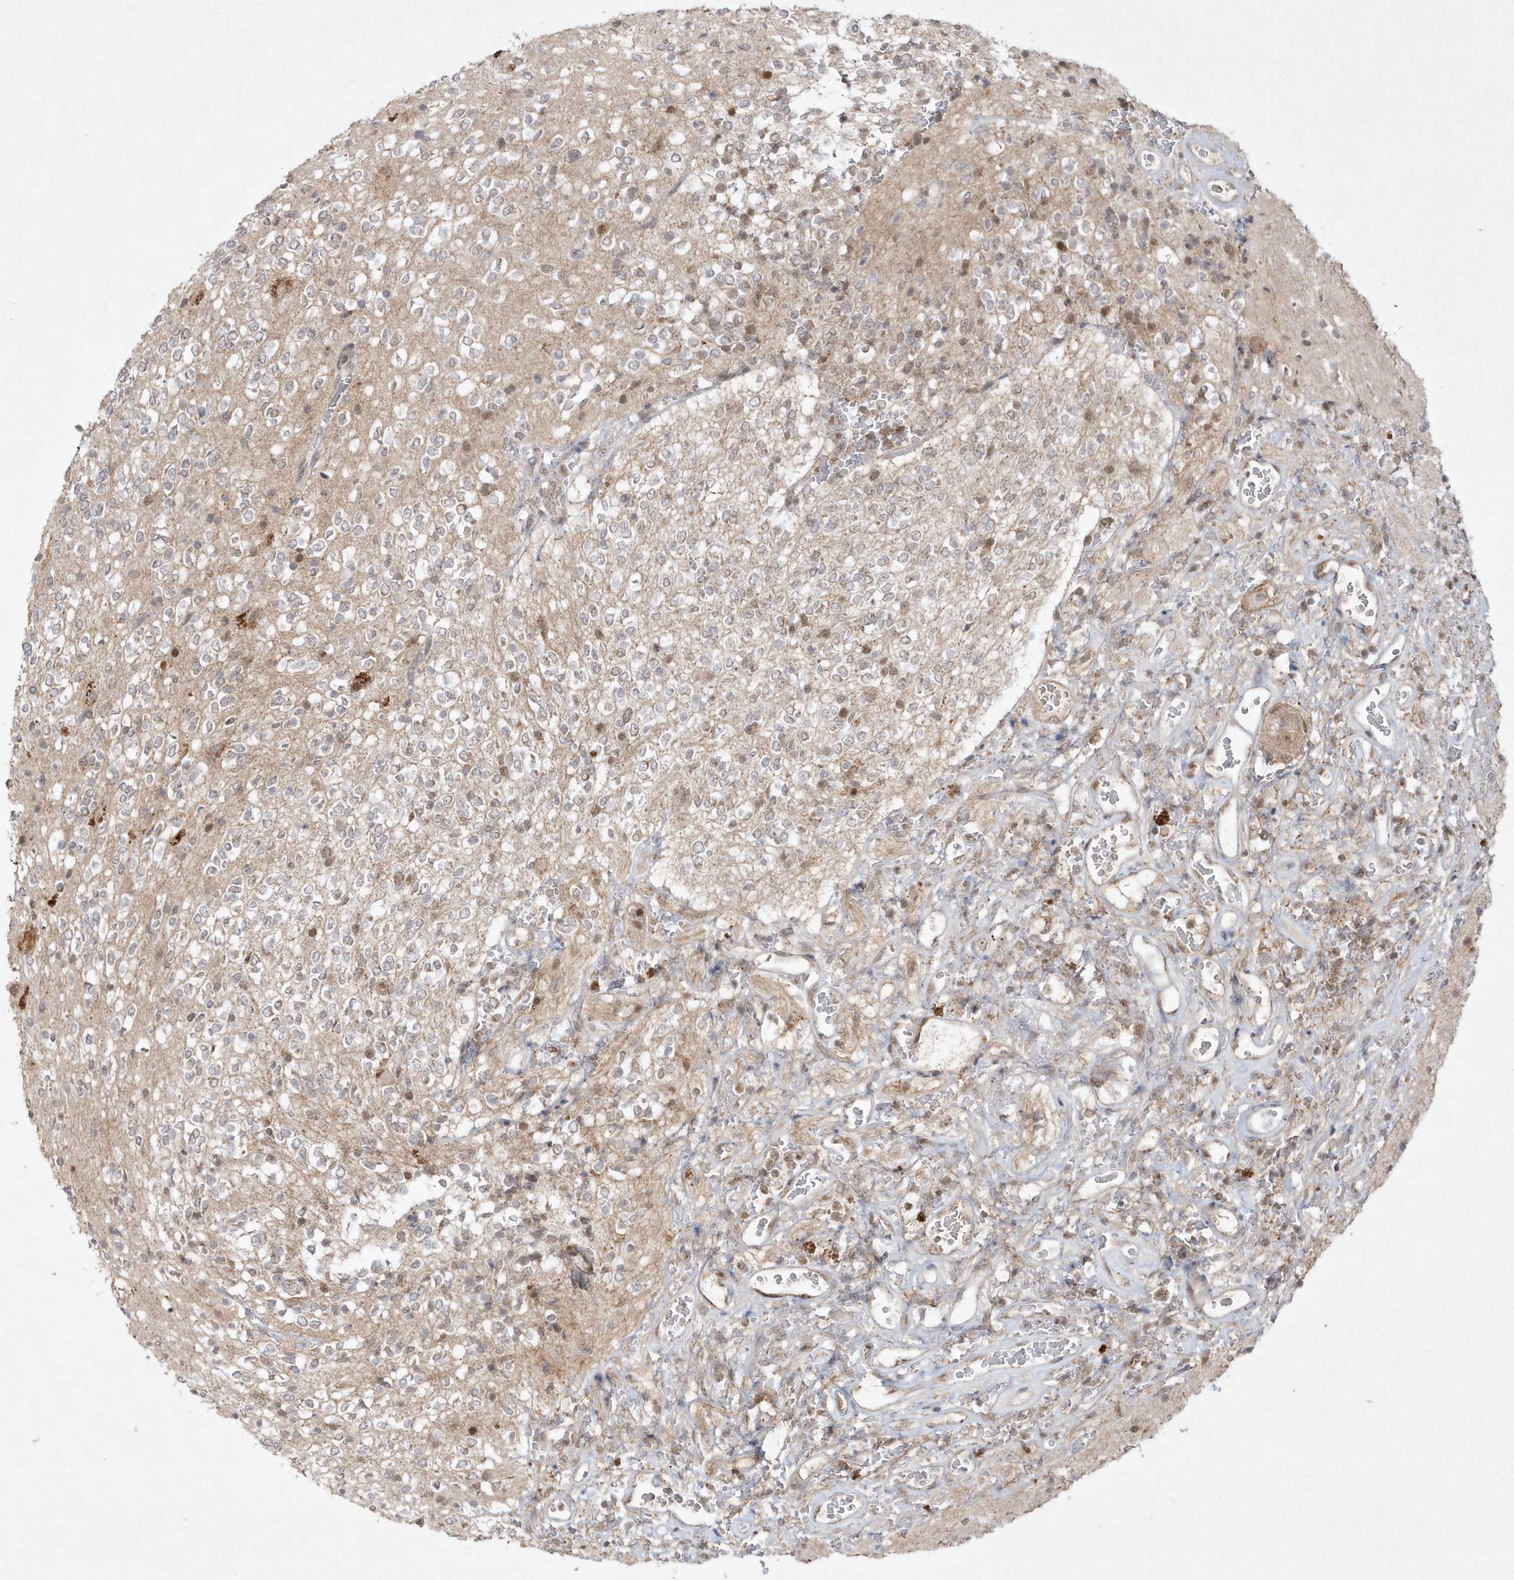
{"staining": {"intensity": "weak", "quantity": "<25%", "location": "nuclear"}, "tissue": "glioma", "cell_type": "Tumor cells", "image_type": "cancer", "snomed": [{"axis": "morphology", "description": "Glioma, malignant, High grade"}, {"axis": "topography", "description": "Brain"}], "caption": "Image shows no protein positivity in tumor cells of high-grade glioma (malignant) tissue.", "gene": "CPSF3", "patient": {"sex": "male", "age": 34}}